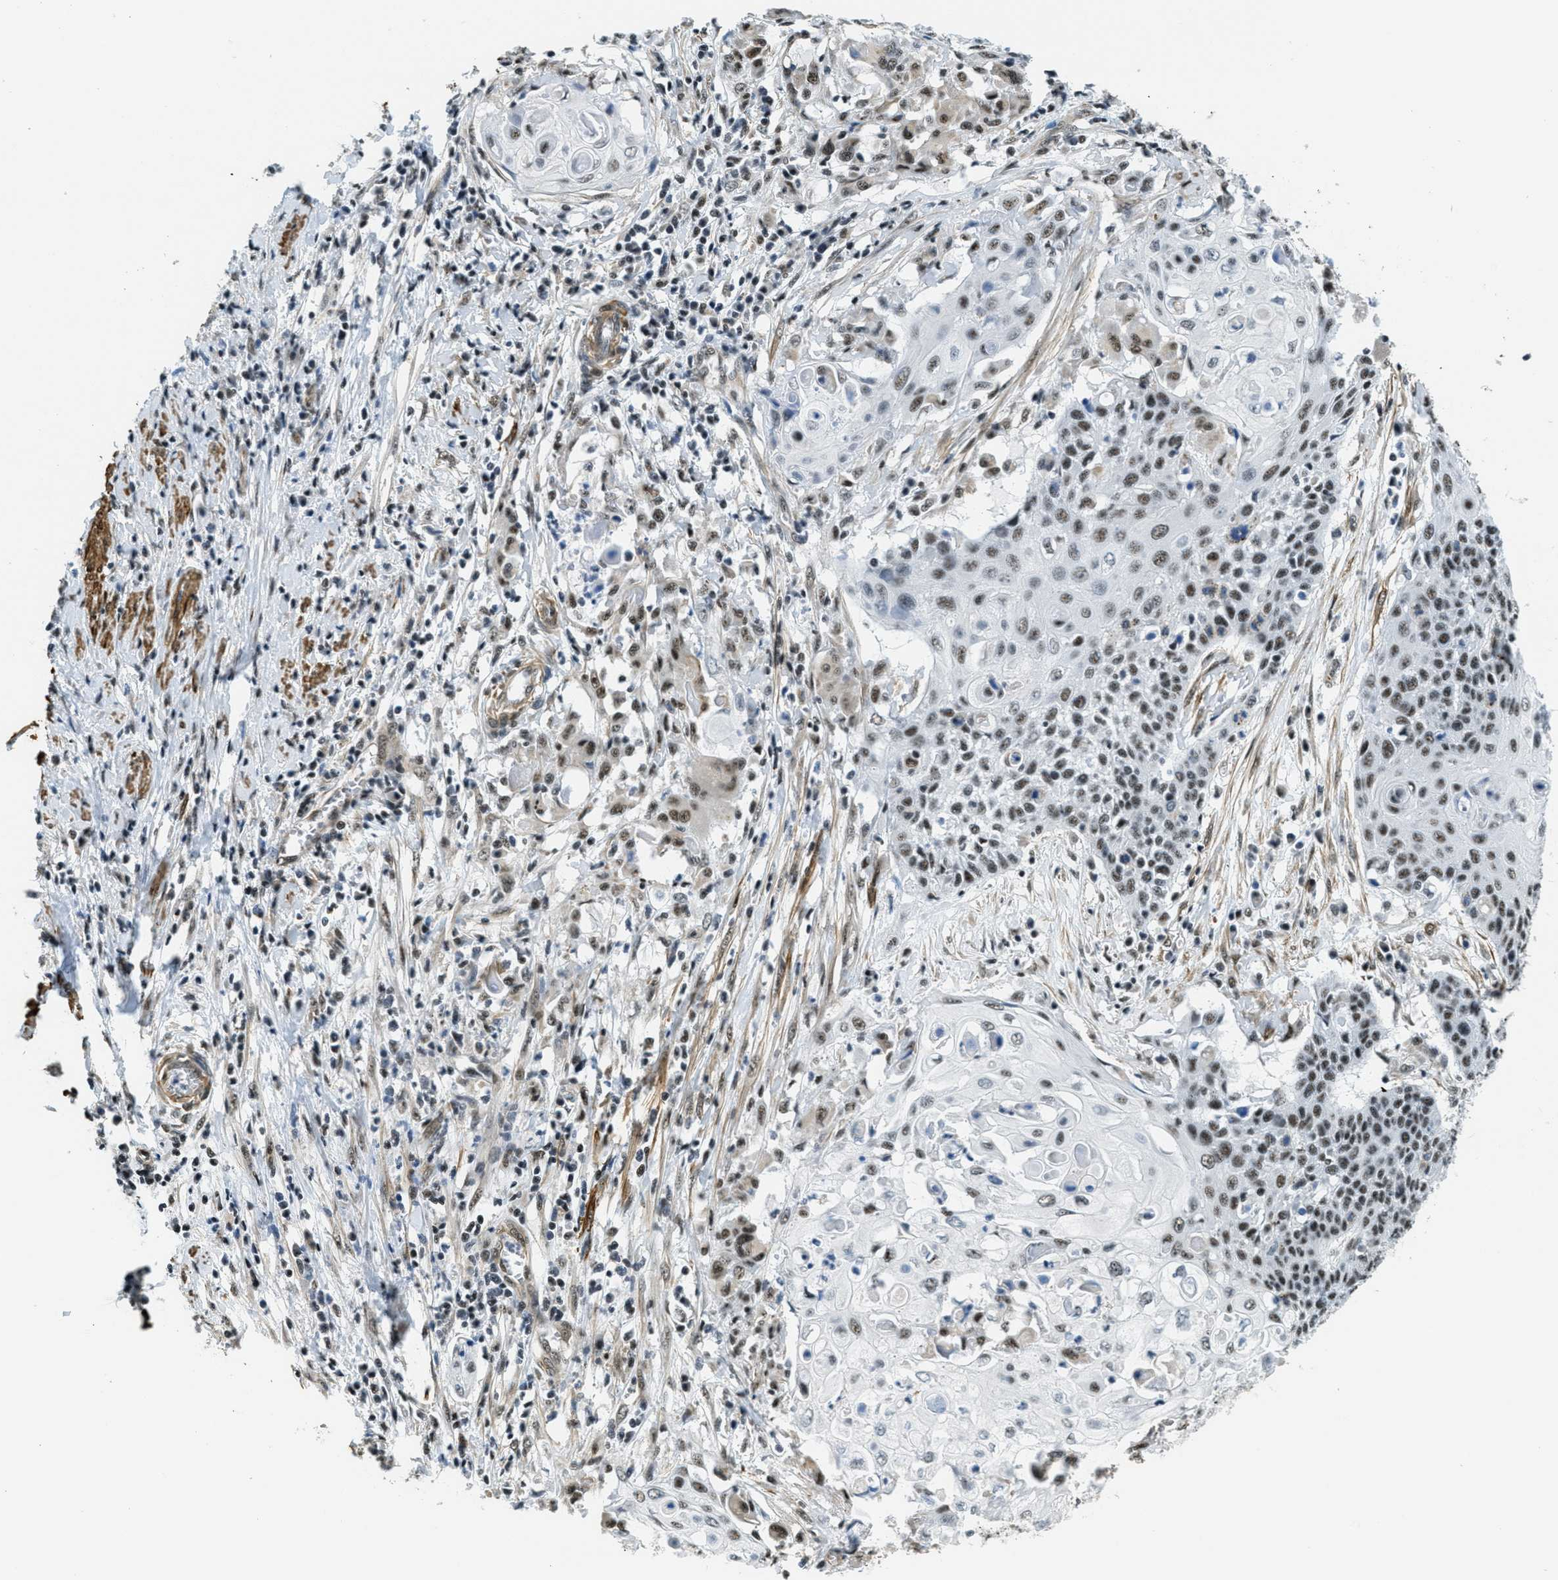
{"staining": {"intensity": "moderate", "quantity": "25%-75%", "location": "nuclear"}, "tissue": "cervical cancer", "cell_type": "Tumor cells", "image_type": "cancer", "snomed": [{"axis": "morphology", "description": "Squamous cell carcinoma, NOS"}, {"axis": "topography", "description": "Cervix"}], "caption": "This micrograph shows cervical cancer (squamous cell carcinoma) stained with IHC to label a protein in brown. The nuclear of tumor cells show moderate positivity for the protein. Nuclei are counter-stained blue.", "gene": "CFAP36", "patient": {"sex": "female", "age": 39}}